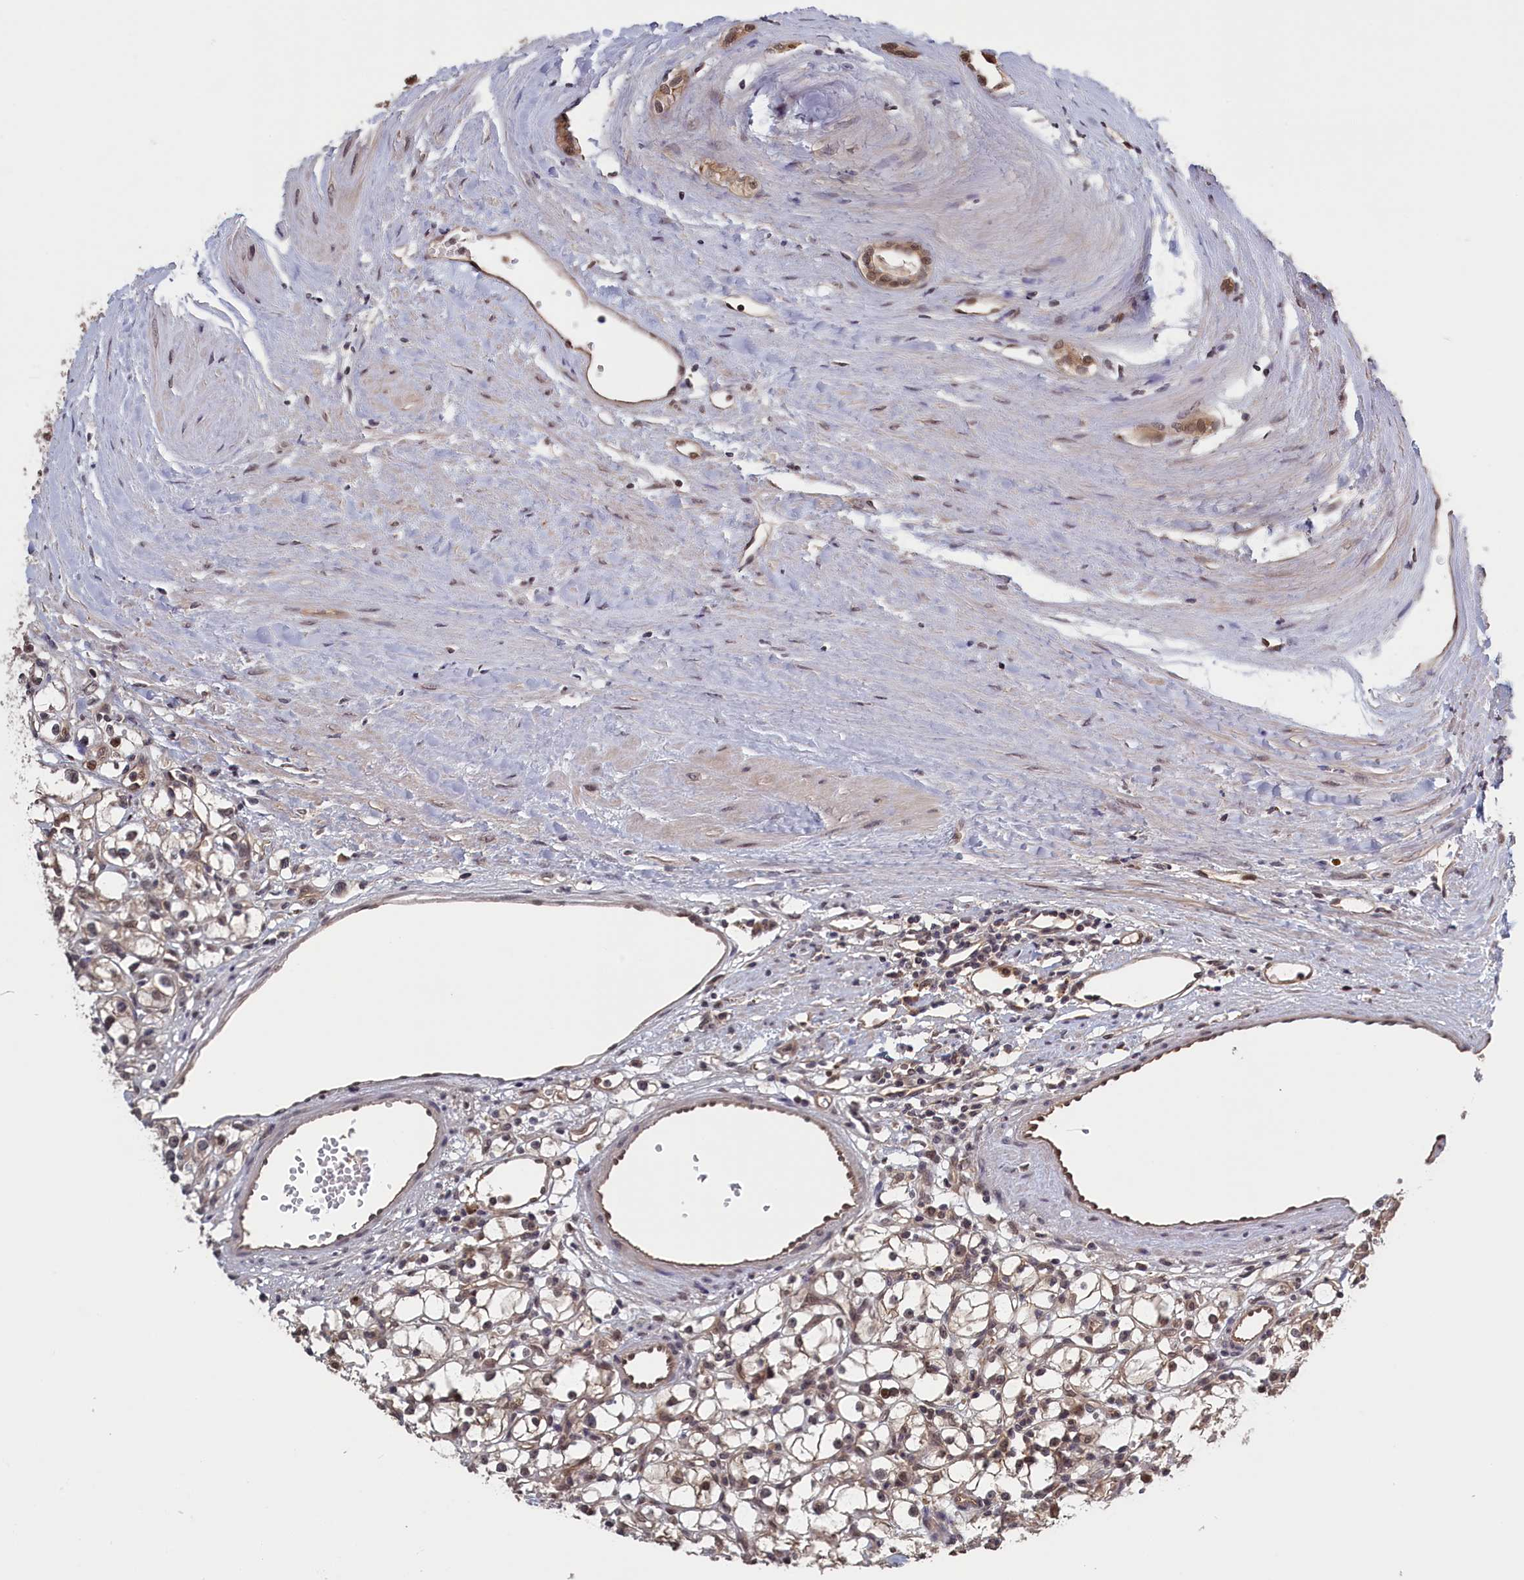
{"staining": {"intensity": "weak", "quantity": "<25%", "location": "nuclear"}, "tissue": "renal cancer", "cell_type": "Tumor cells", "image_type": "cancer", "snomed": [{"axis": "morphology", "description": "Adenocarcinoma, NOS"}, {"axis": "topography", "description": "Kidney"}], "caption": "Photomicrograph shows no significant protein expression in tumor cells of renal cancer (adenocarcinoma).", "gene": "PLP2", "patient": {"sex": "male", "age": 56}}